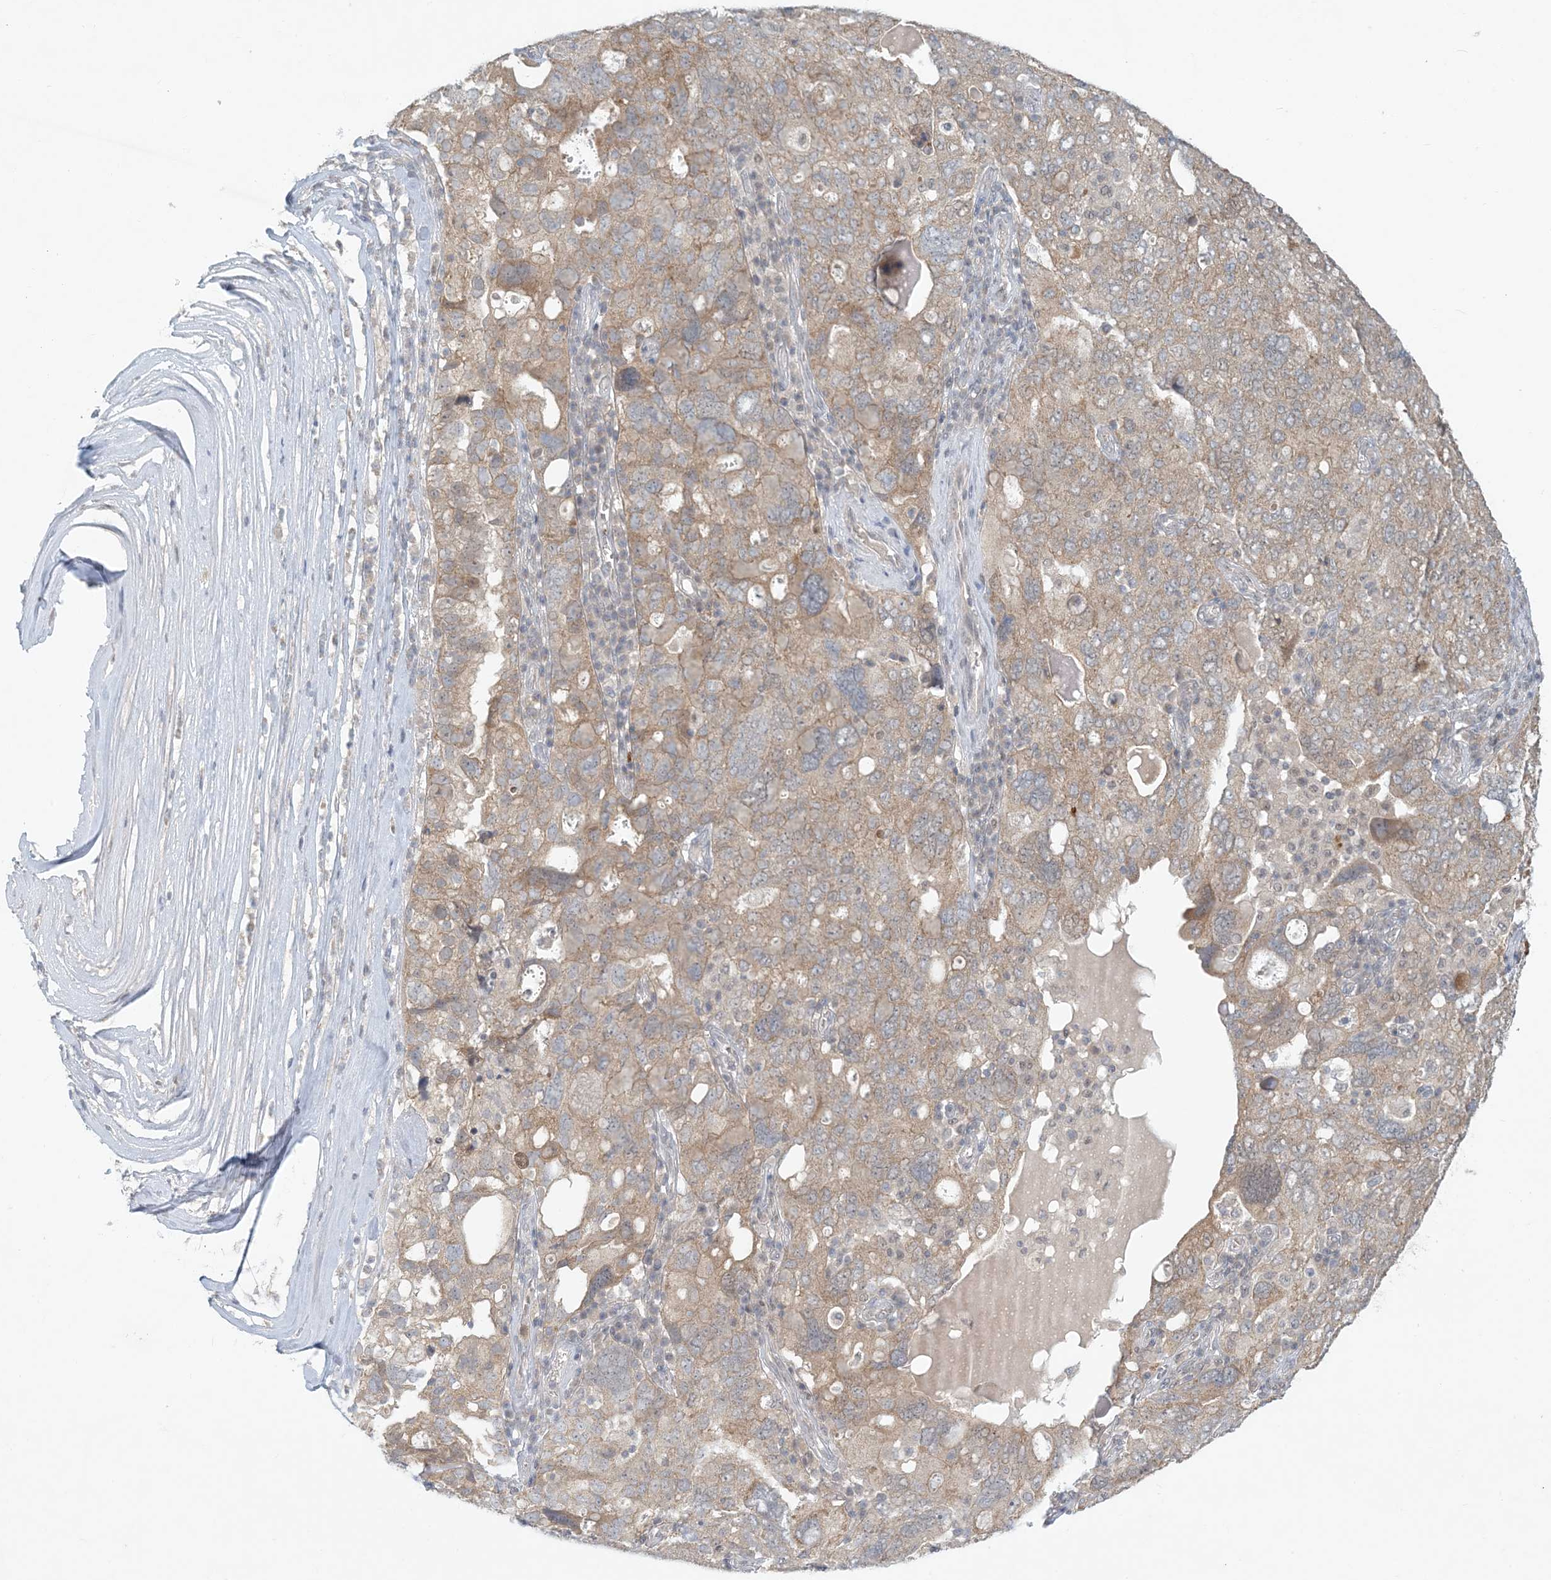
{"staining": {"intensity": "weak", "quantity": "25%-75%", "location": "cytoplasmic/membranous"}, "tissue": "ovarian cancer", "cell_type": "Tumor cells", "image_type": "cancer", "snomed": [{"axis": "morphology", "description": "Carcinoma, endometroid"}, {"axis": "topography", "description": "Ovary"}], "caption": "Protein positivity by immunohistochemistry (IHC) reveals weak cytoplasmic/membranous staining in about 25%-75% of tumor cells in ovarian cancer (endometroid carcinoma).", "gene": "OBI1", "patient": {"sex": "female", "age": 62}}